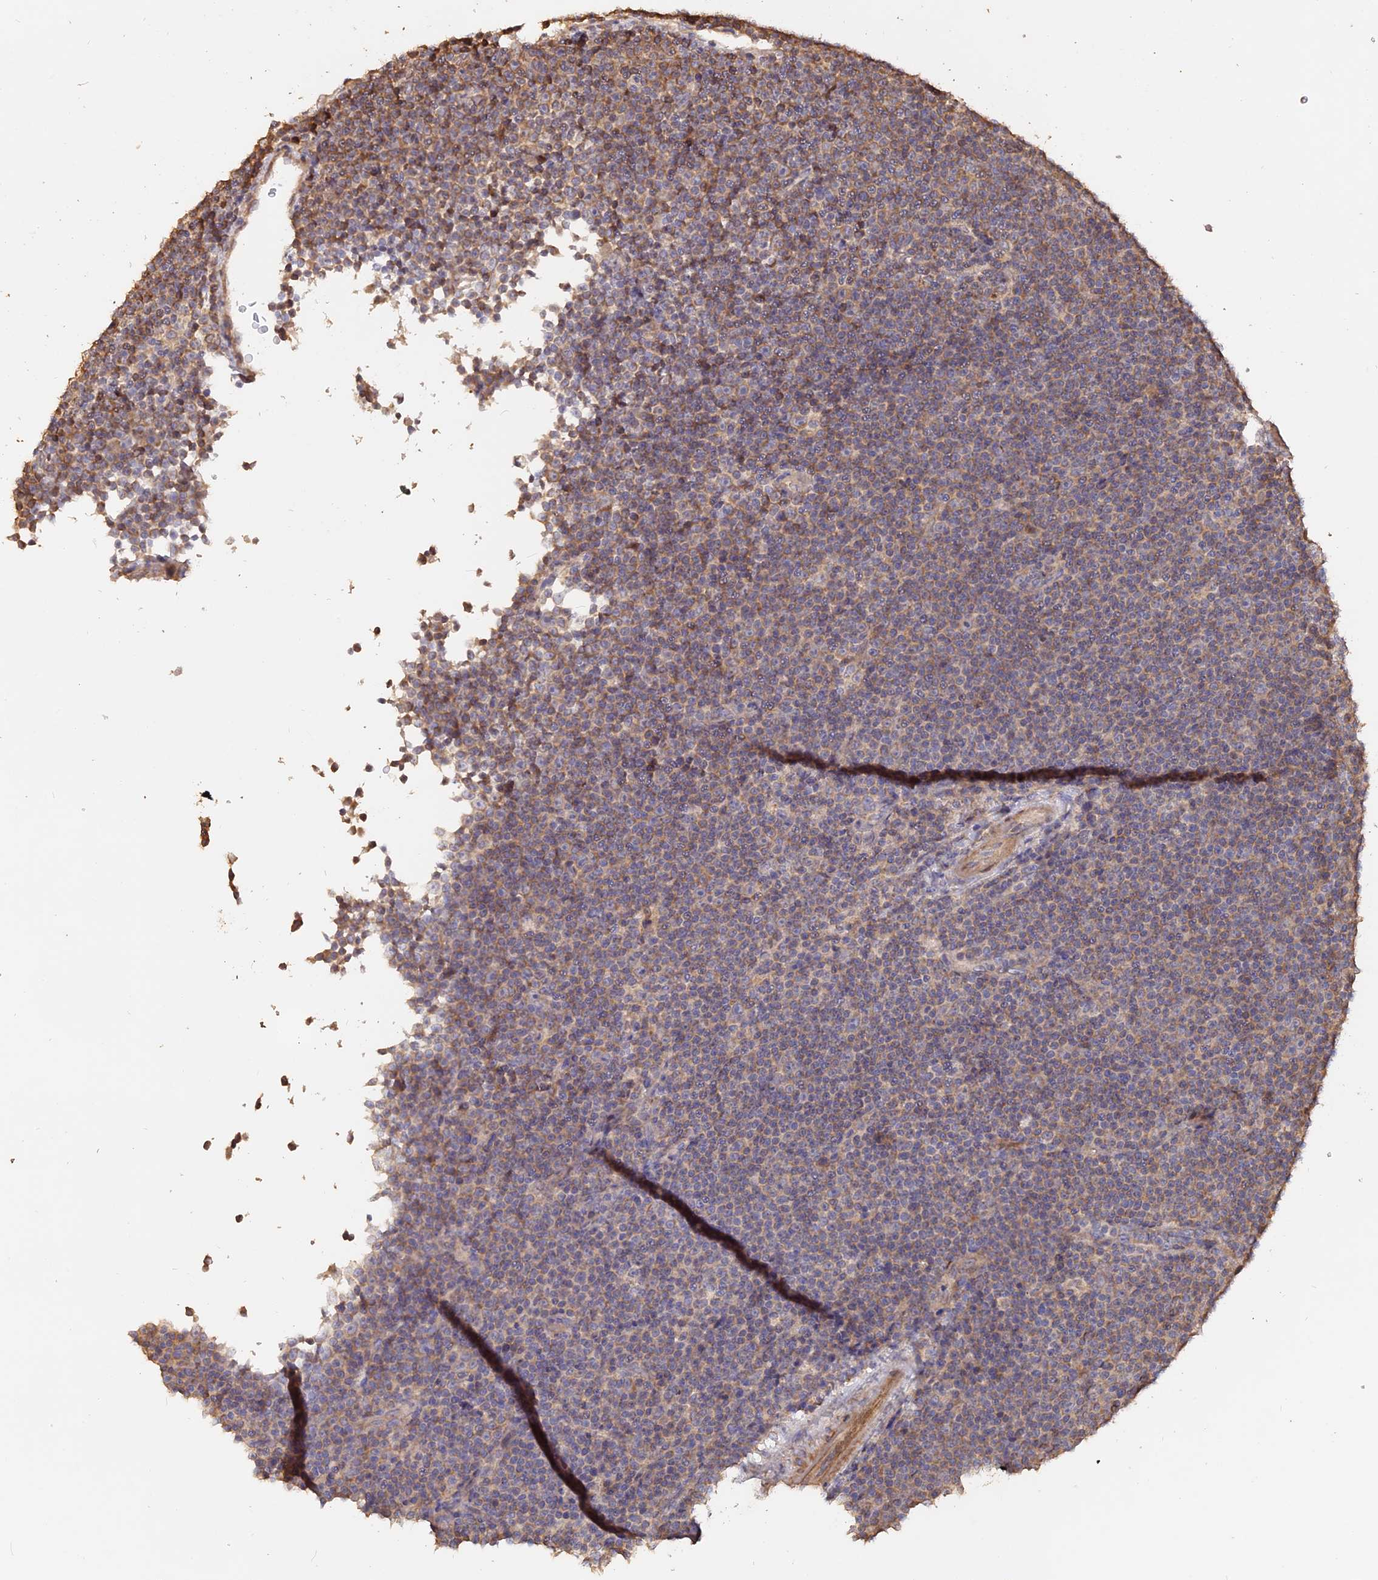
{"staining": {"intensity": "weak", "quantity": "<25%", "location": "cytoplasmic/membranous"}, "tissue": "lymphoma", "cell_type": "Tumor cells", "image_type": "cancer", "snomed": [{"axis": "morphology", "description": "Malignant lymphoma, non-Hodgkin's type, Low grade"}, {"axis": "topography", "description": "Lymph node"}], "caption": "Tumor cells show no significant staining in lymphoma.", "gene": "LAYN", "patient": {"sex": "female", "age": 67}}